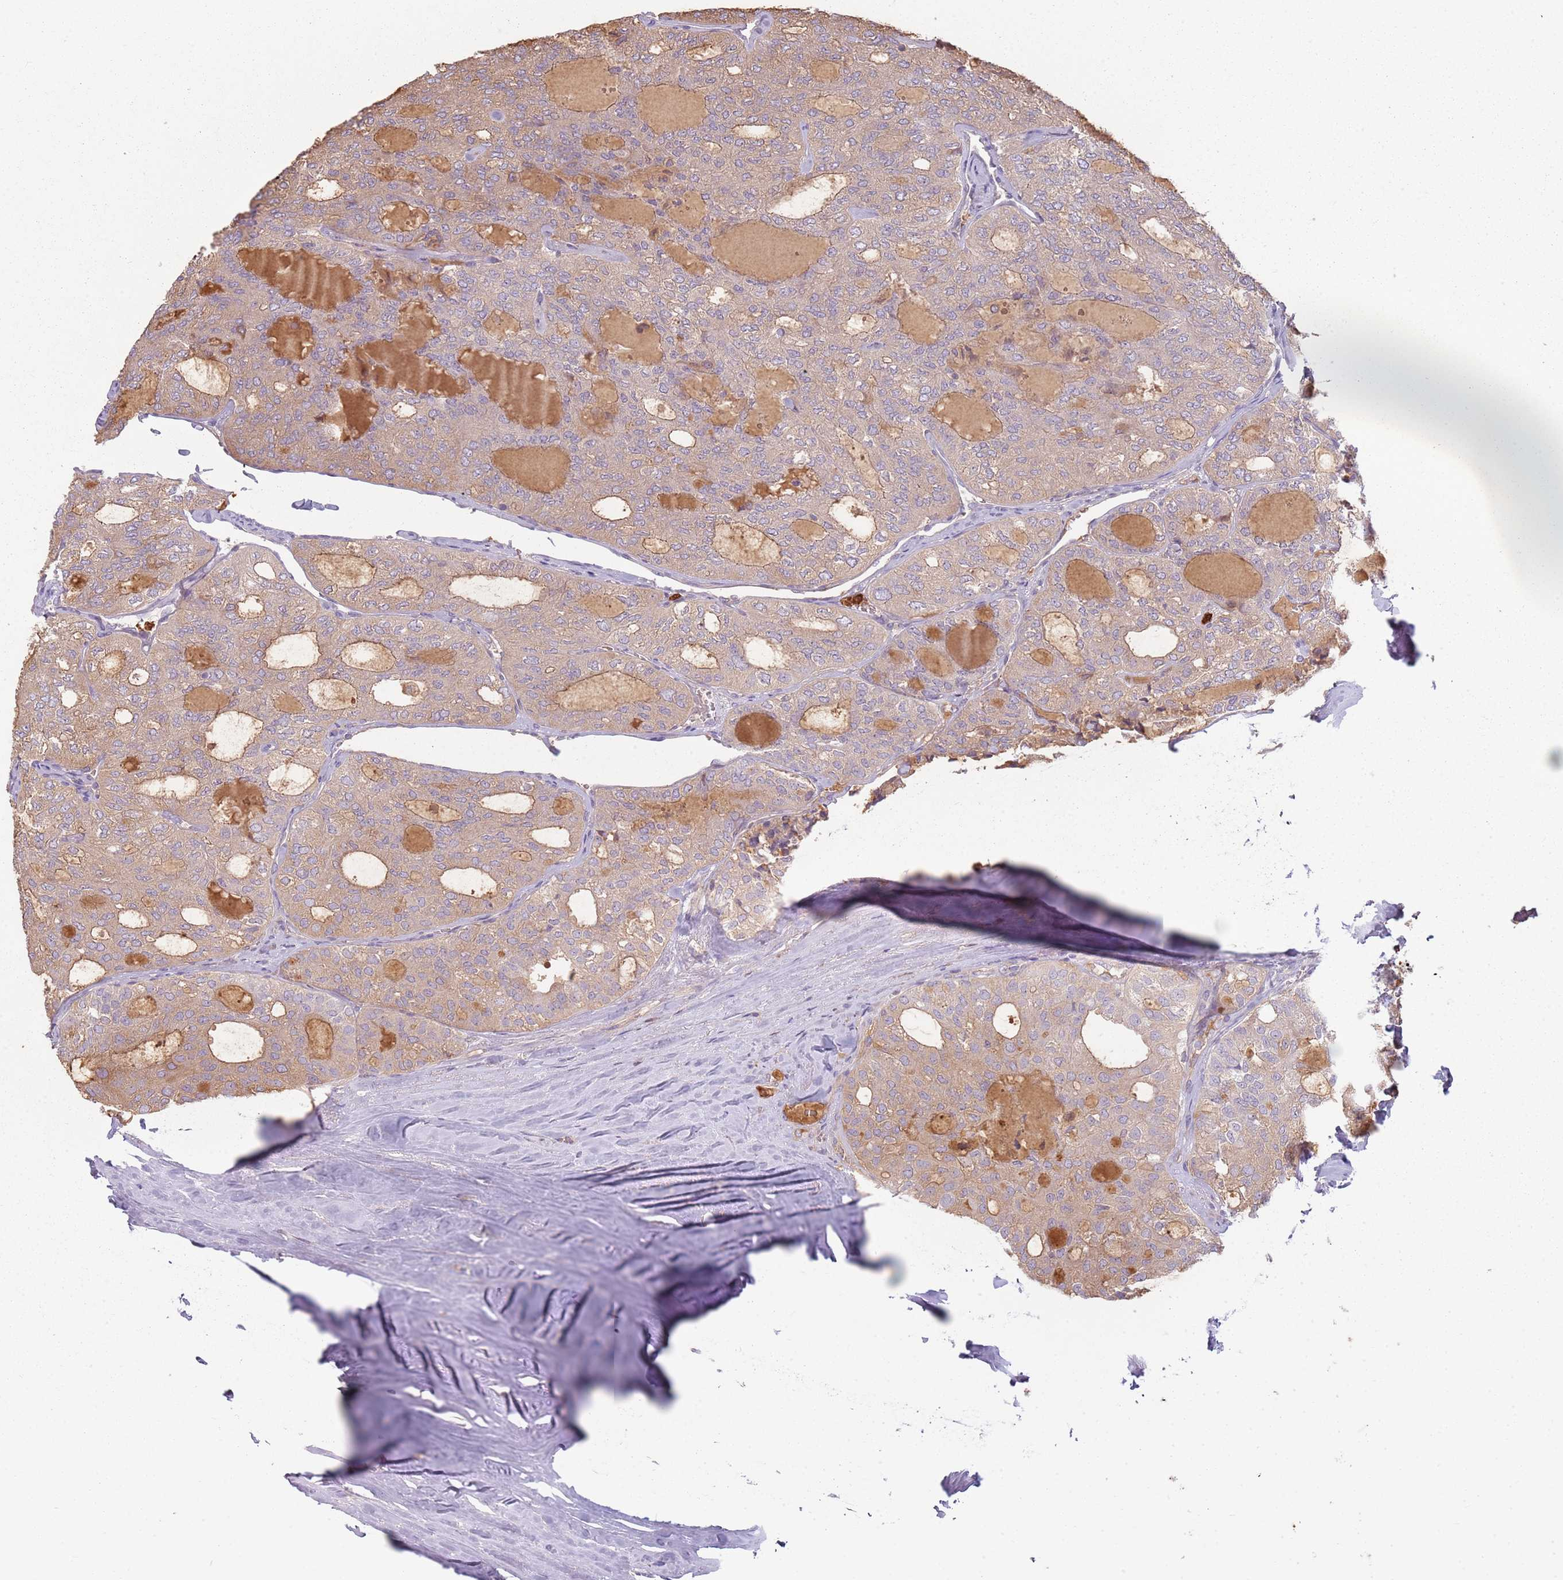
{"staining": {"intensity": "moderate", "quantity": "25%-75%", "location": "cytoplasmic/membranous"}, "tissue": "thyroid cancer", "cell_type": "Tumor cells", "image_type": "cancer", "snomed": [{"axis": "morphology", "description": "Follicular adenoma carcinoma, NOS"}, {"axis": "topography", "description": "Thyroid gland"}], "caption": "Protein staining of thyroid cancer tissue shows moderate cytoplasmic/membranous expression in approximately 25%-75% of tumor cells. (DAB (3,3'-diaminobenzidine) IHC with brightfield microscopy, high magnification).", "gene": "SPAG4", "patient": {"sex": "male", "age": 75}}